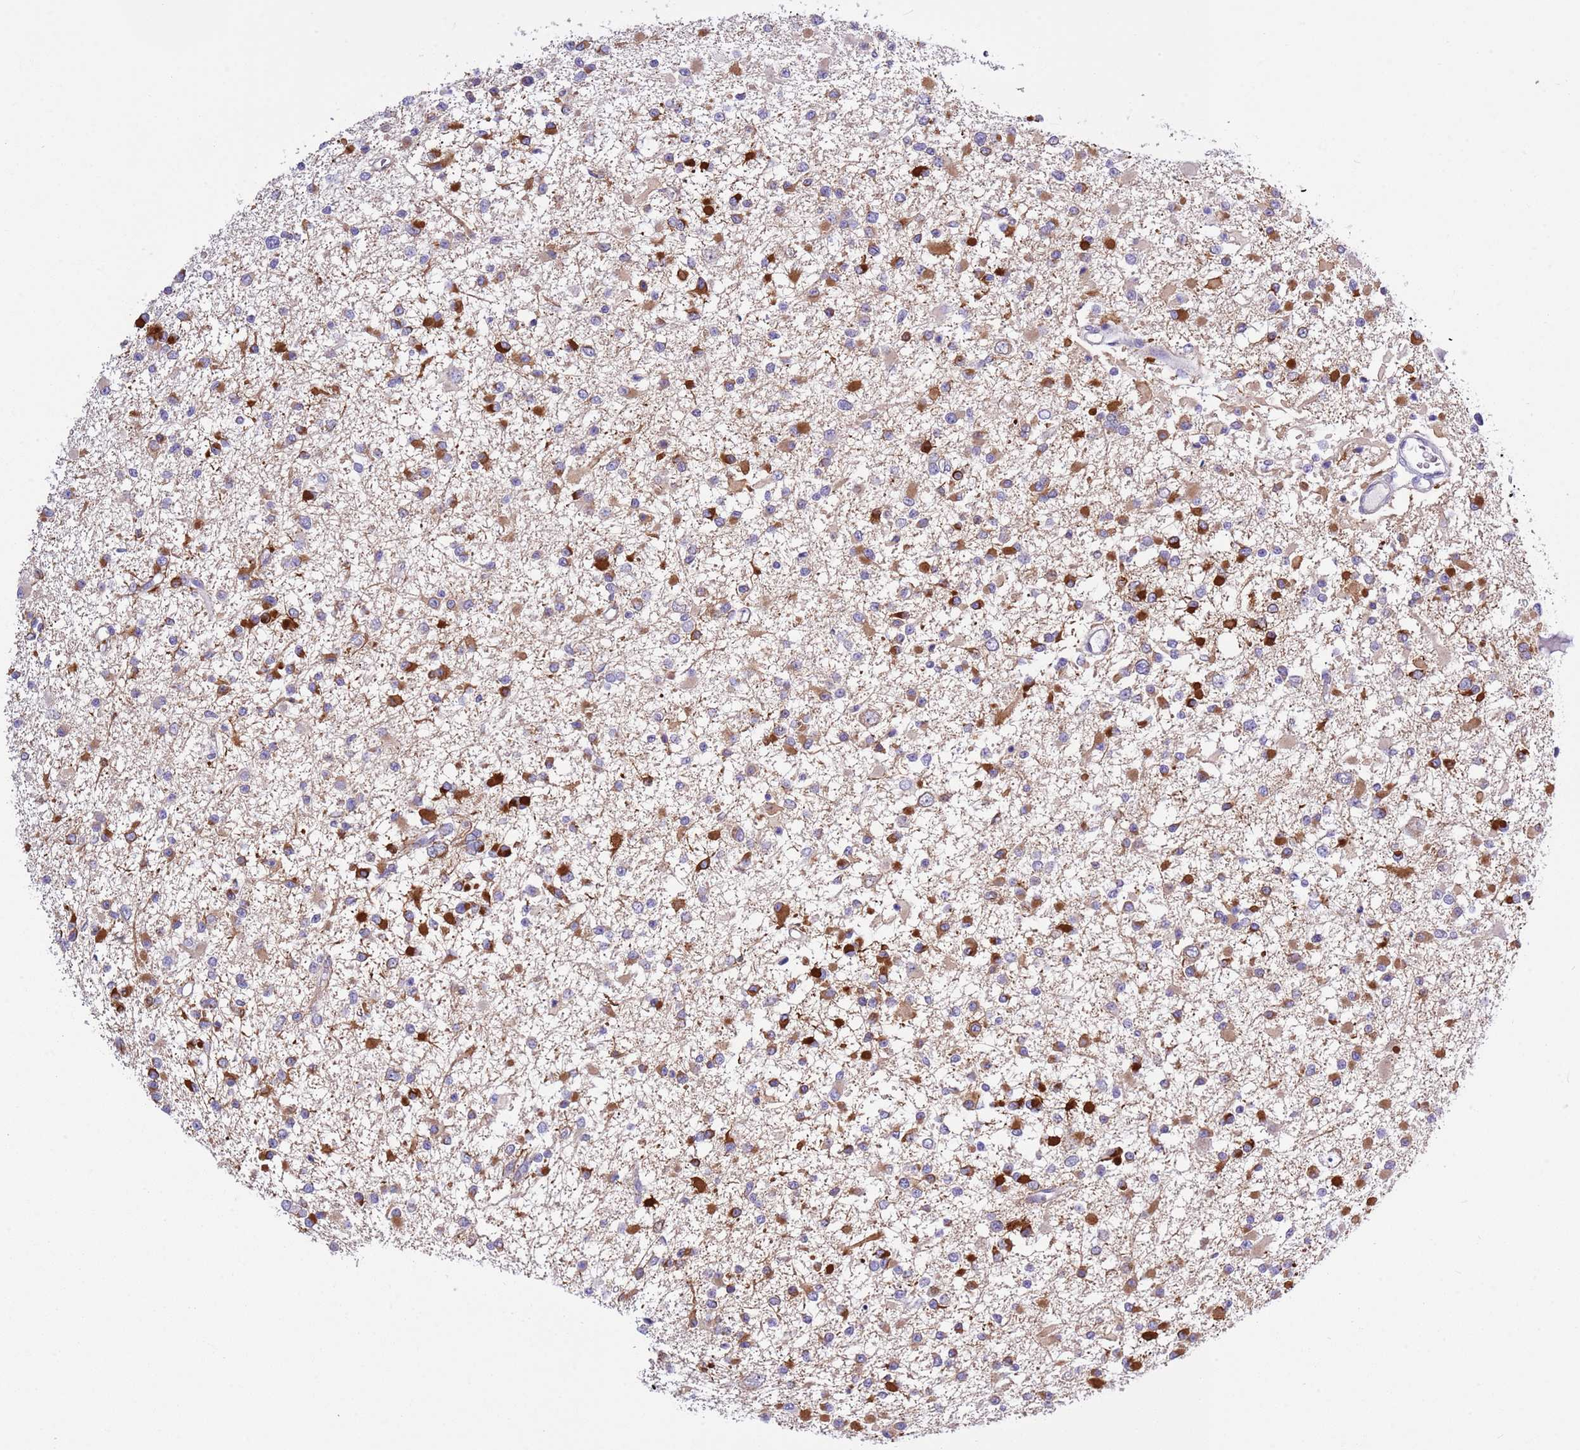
{"staining": {"intensity": "strong", "quantity": "25%-75%", "location": "cytoplasmic/membranous"}, "tissue": "glioma", "cell_type": "Tumor cells", "image_type": "cancer", "snomed": [{"axis": "morphology", "description": "Glioma, malignant, Low grade"}, {"axis": "topography", "description": "Brain"}], "caption": "Immunohistochemistry (IHC) staining of malignant glioma (low-grade), which exhibits high levels of strong cytoplasmic/membranous expression in about 25%-75% of tumor cells indicating strong cytoplasmic/membranous protein expression. The staining was performed using DAB (3,3'-diaminobenzidine) (brown) for protein detection and nuclei were counterstained in hematoxylin (blue).", "gene": "NET1", "patient": {"sex": "female", "age": 22}}